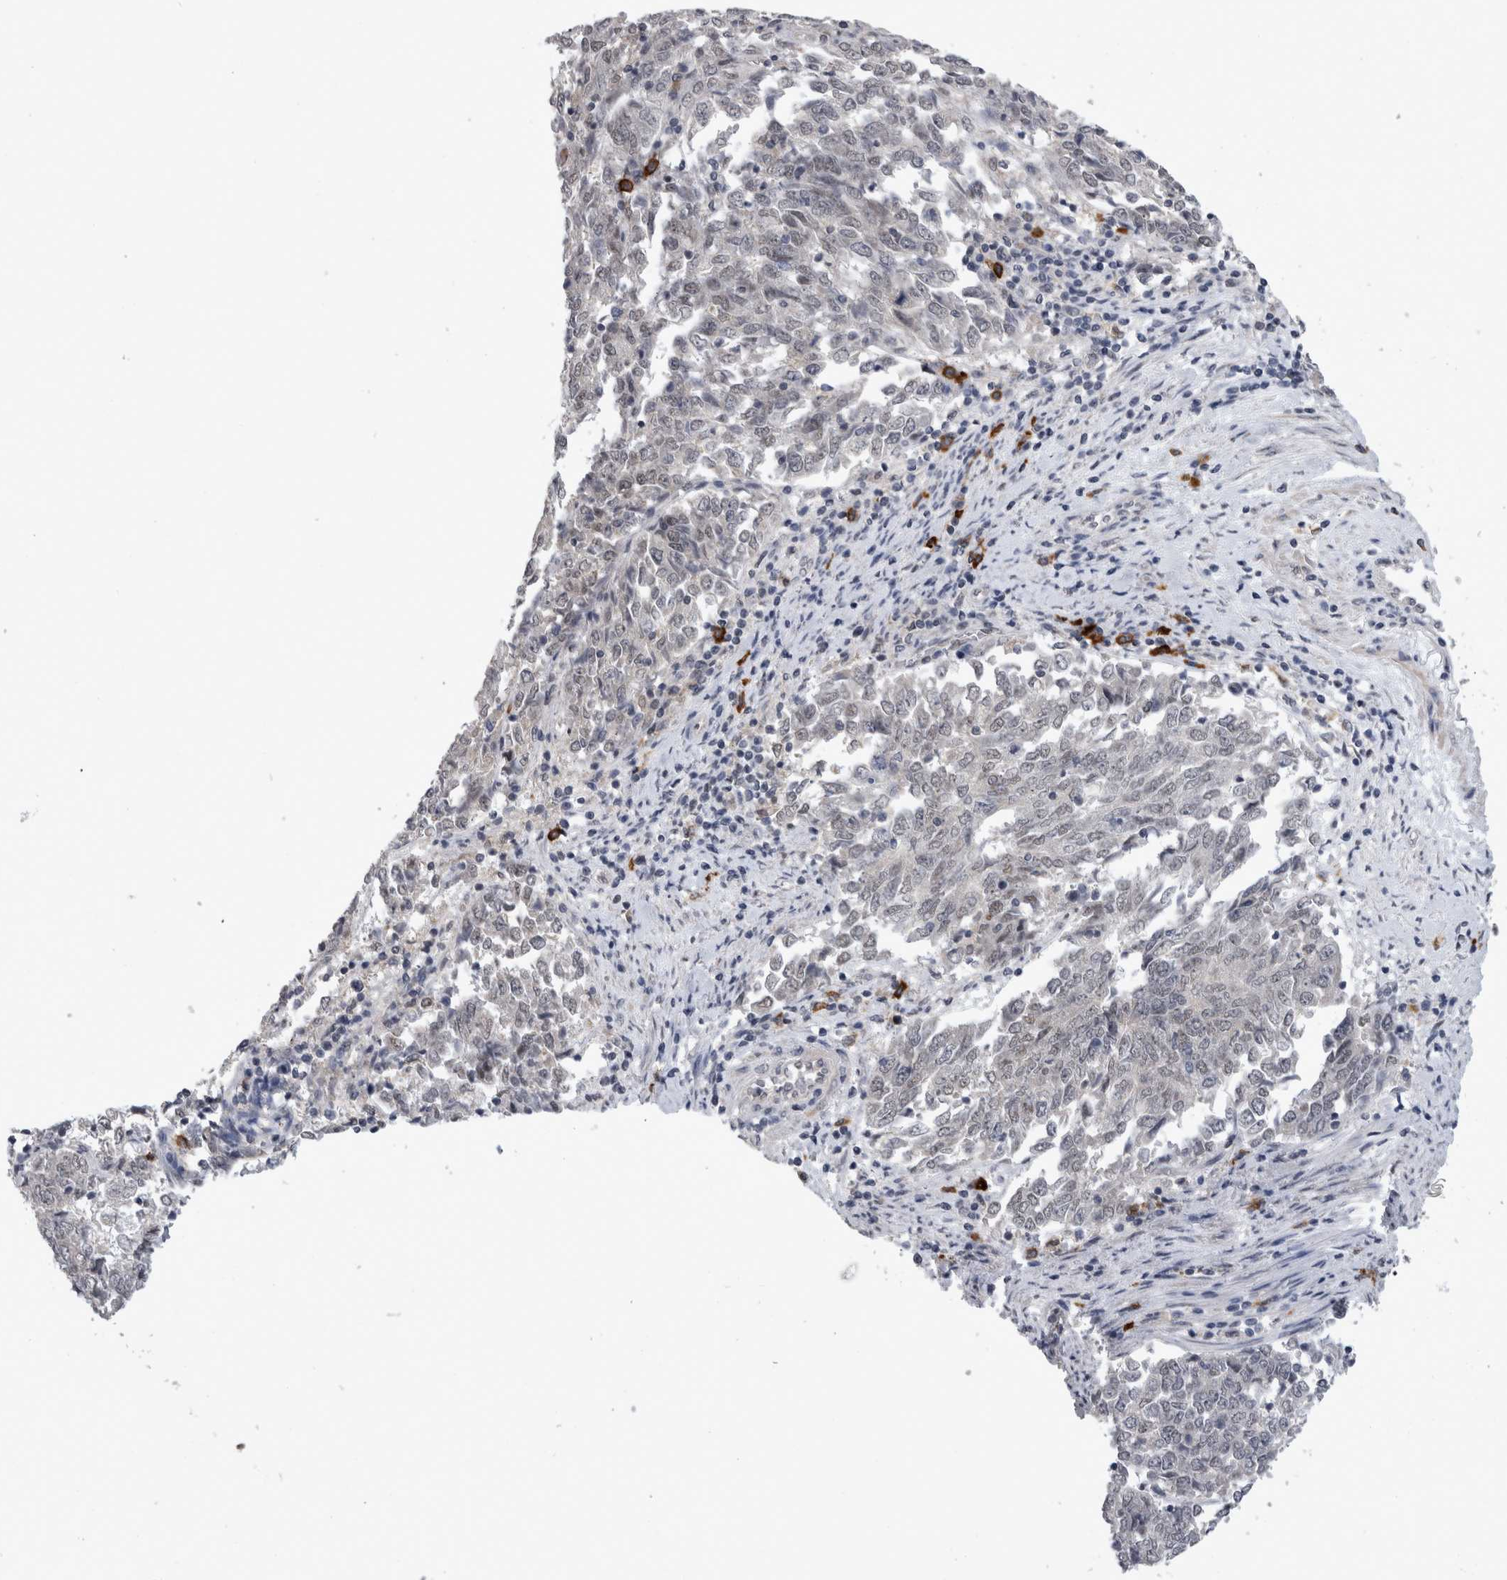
{"staining": {"intensity": "weak", "quantity": "<25%", "location": "nuclear"}, "tissue": "endometrial cancer", "cell_type": "Tumor cells", "image_type": "cancer", "snomed": [{"axis": "morphology", "description": "Adenocarcinoma, NOS"}, {"axis": "topography", "description": "Endometrium"}], "caption": "This image is of adenocarcinoma (endometrial) stained with immunohistochemistry (IHC) to label a protein in brown with the nuclei are counter-stained blue. There is no positivity in tumor cells.", "gene": "PEBP4", "patient": {"sex": "female", "age": 80}}